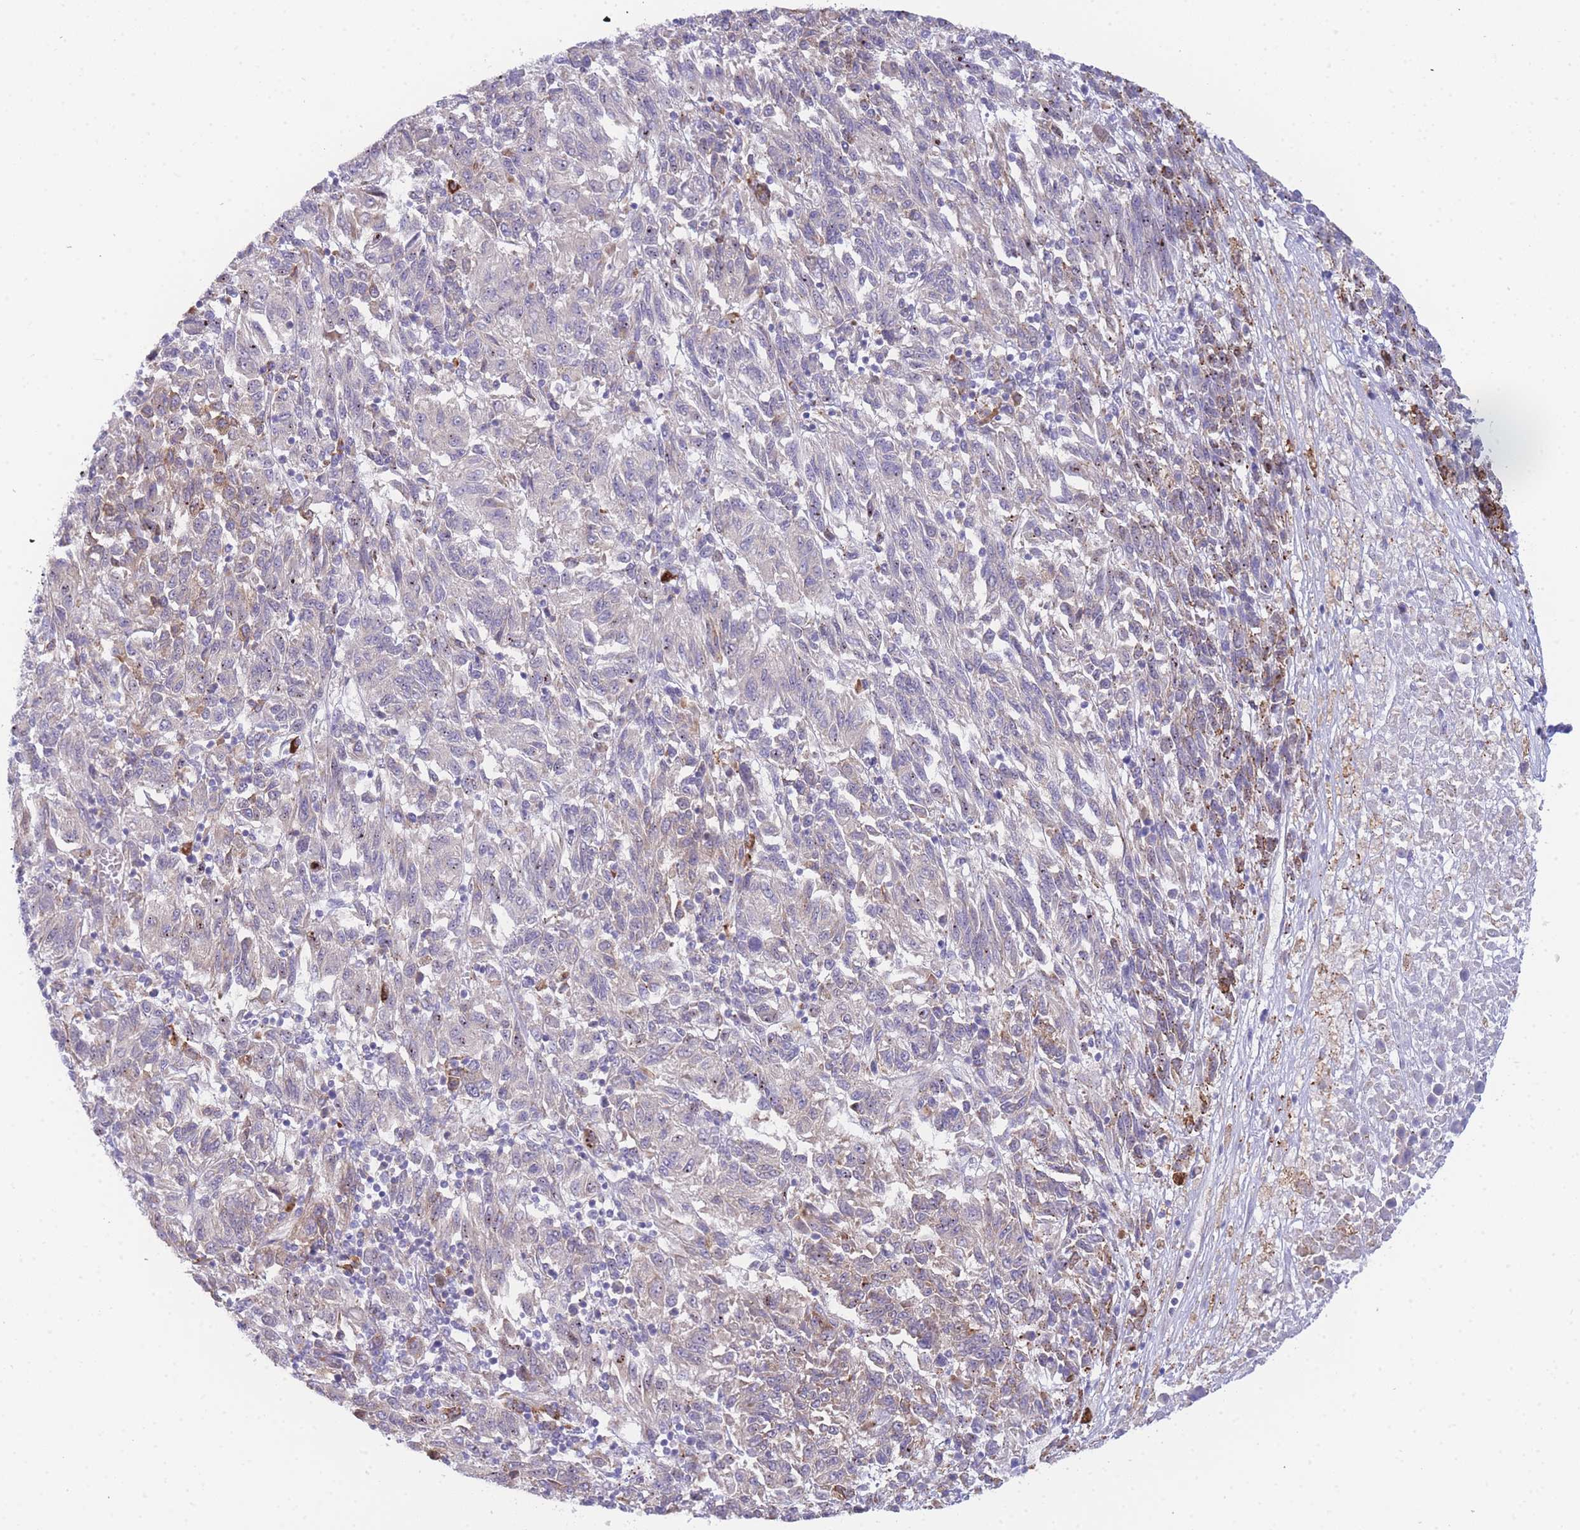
{"staining": {"intensity": "moderate", "quantity": "<25%", "location": "cytoplasmic/membranous"}, "tissue": "melanoma", "cell_type": "Tumor cells", "image_type": "cancer", "snomed": [{"axis": "morphology", "description": "Malignant melanoma, Metastatic site"}, {"axis": "topography", "description": "Lung"}], "caption": "Human malignant melanoma (metastatic site) stained for a protein (brown) shows moderate cytoplasmic/membranous positive staining in approximately <25% of tumor cells.", "gene": "ZNF510", "patient": {"sex": "male", "age": 64}}